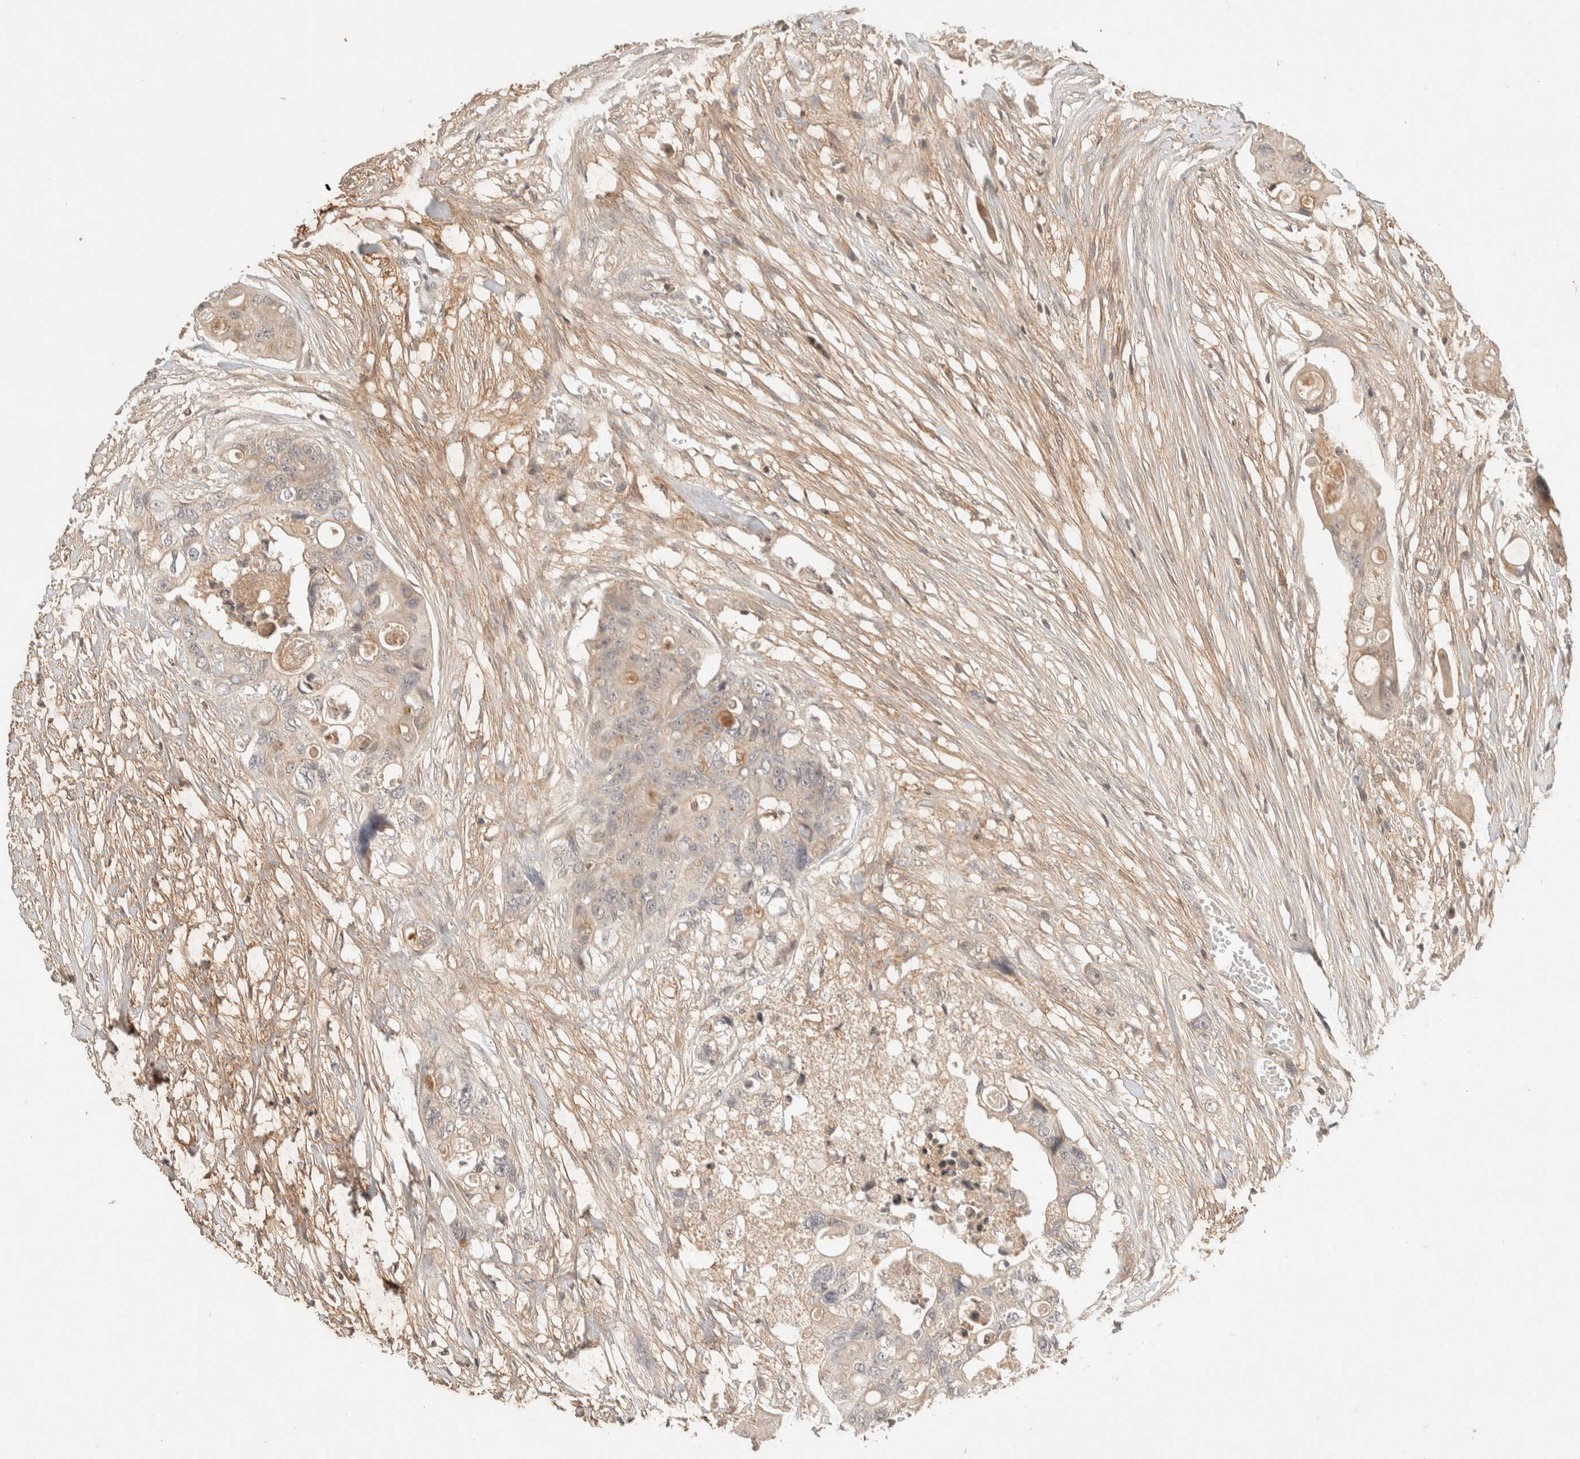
{"staining": {"intensity": "negative", "quantity": "none", "location": "none"}, "tissue": "colorectal cancer", "cell_type": "Tumor cells", "image_type": "cancer", "snomed": [{"axis": "morphology", "description": "Adenocarcinoma, NOS"}, {"axis": "topography", "description": "Colon"}], "caption": "Immunohistochemistry image of colorectal cancer (adenocarcinoma) stained for a protein (brown), which demonstrates no expression in tumor cells. (DAB immunohistochemistry, high magnification).", "gene": "THRA", "patient": {"sex": "female", "age": 57}}